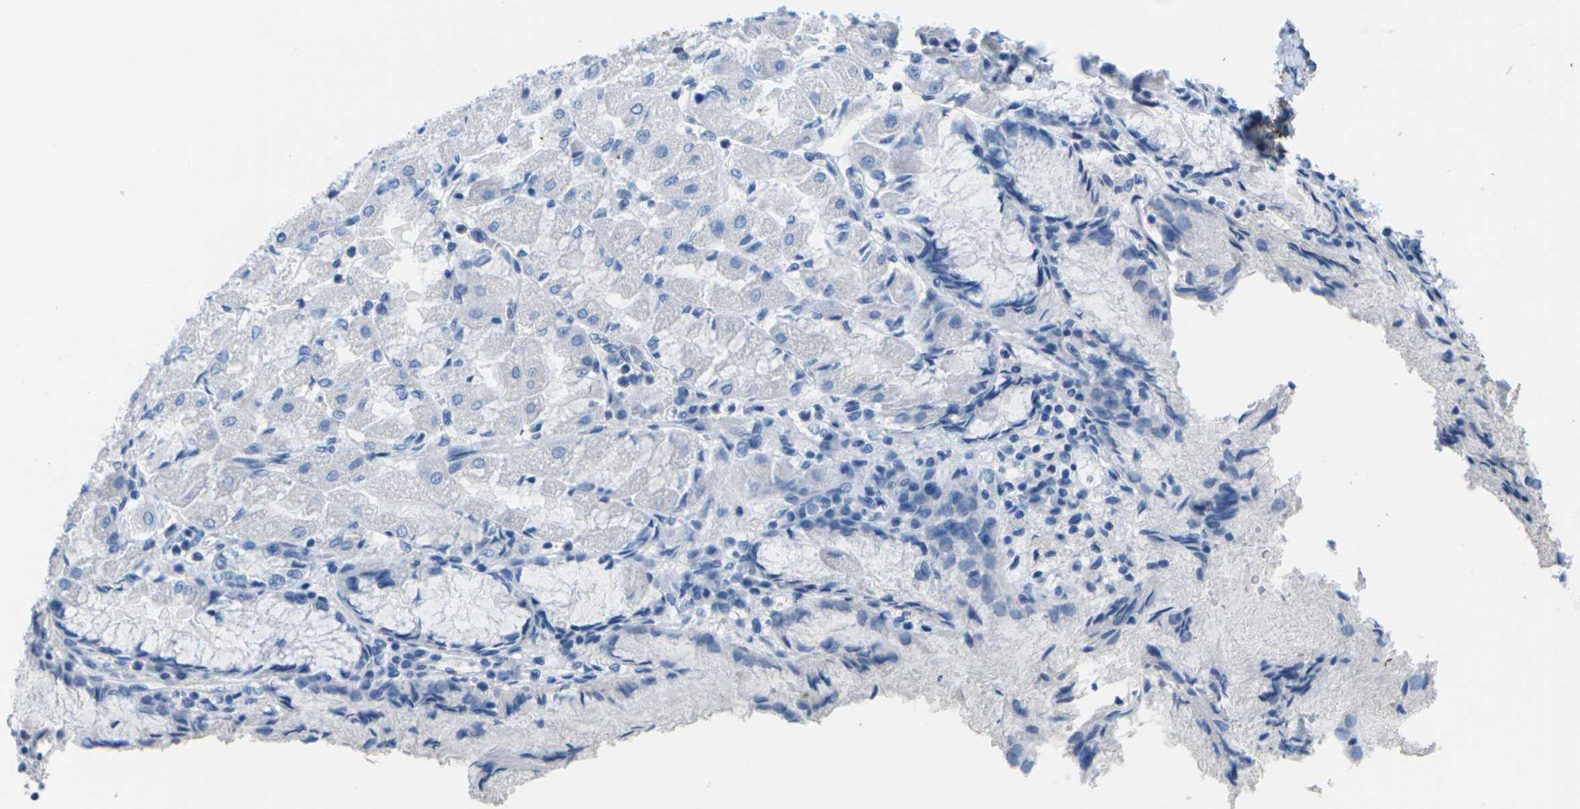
{"staining": {"intensity": "negative", "quantity": "none", "location": "none"}, "tissue": "stomach cancer", "cell_type": "Tumor cells", "image_type": "cancer", "snomed": [{"axis": "morphology", "description": "Normal tissue, NOS"}, {"axis": "morphology", "description": "Adenocarcinoma, NOS"}, {"axis": "topography", "description": "Stomach, upper"}, {"axis": "topography", "description": "Stomach"}], "caption": "Immunohistochemistry (IHC) image of human stomach cancer (adenocarcinoma) stained for a protein (brown), which shows no positivity in tumor cells.", "gene": "SYNGR2", "patient": {"sex": "male", "age": 59}}